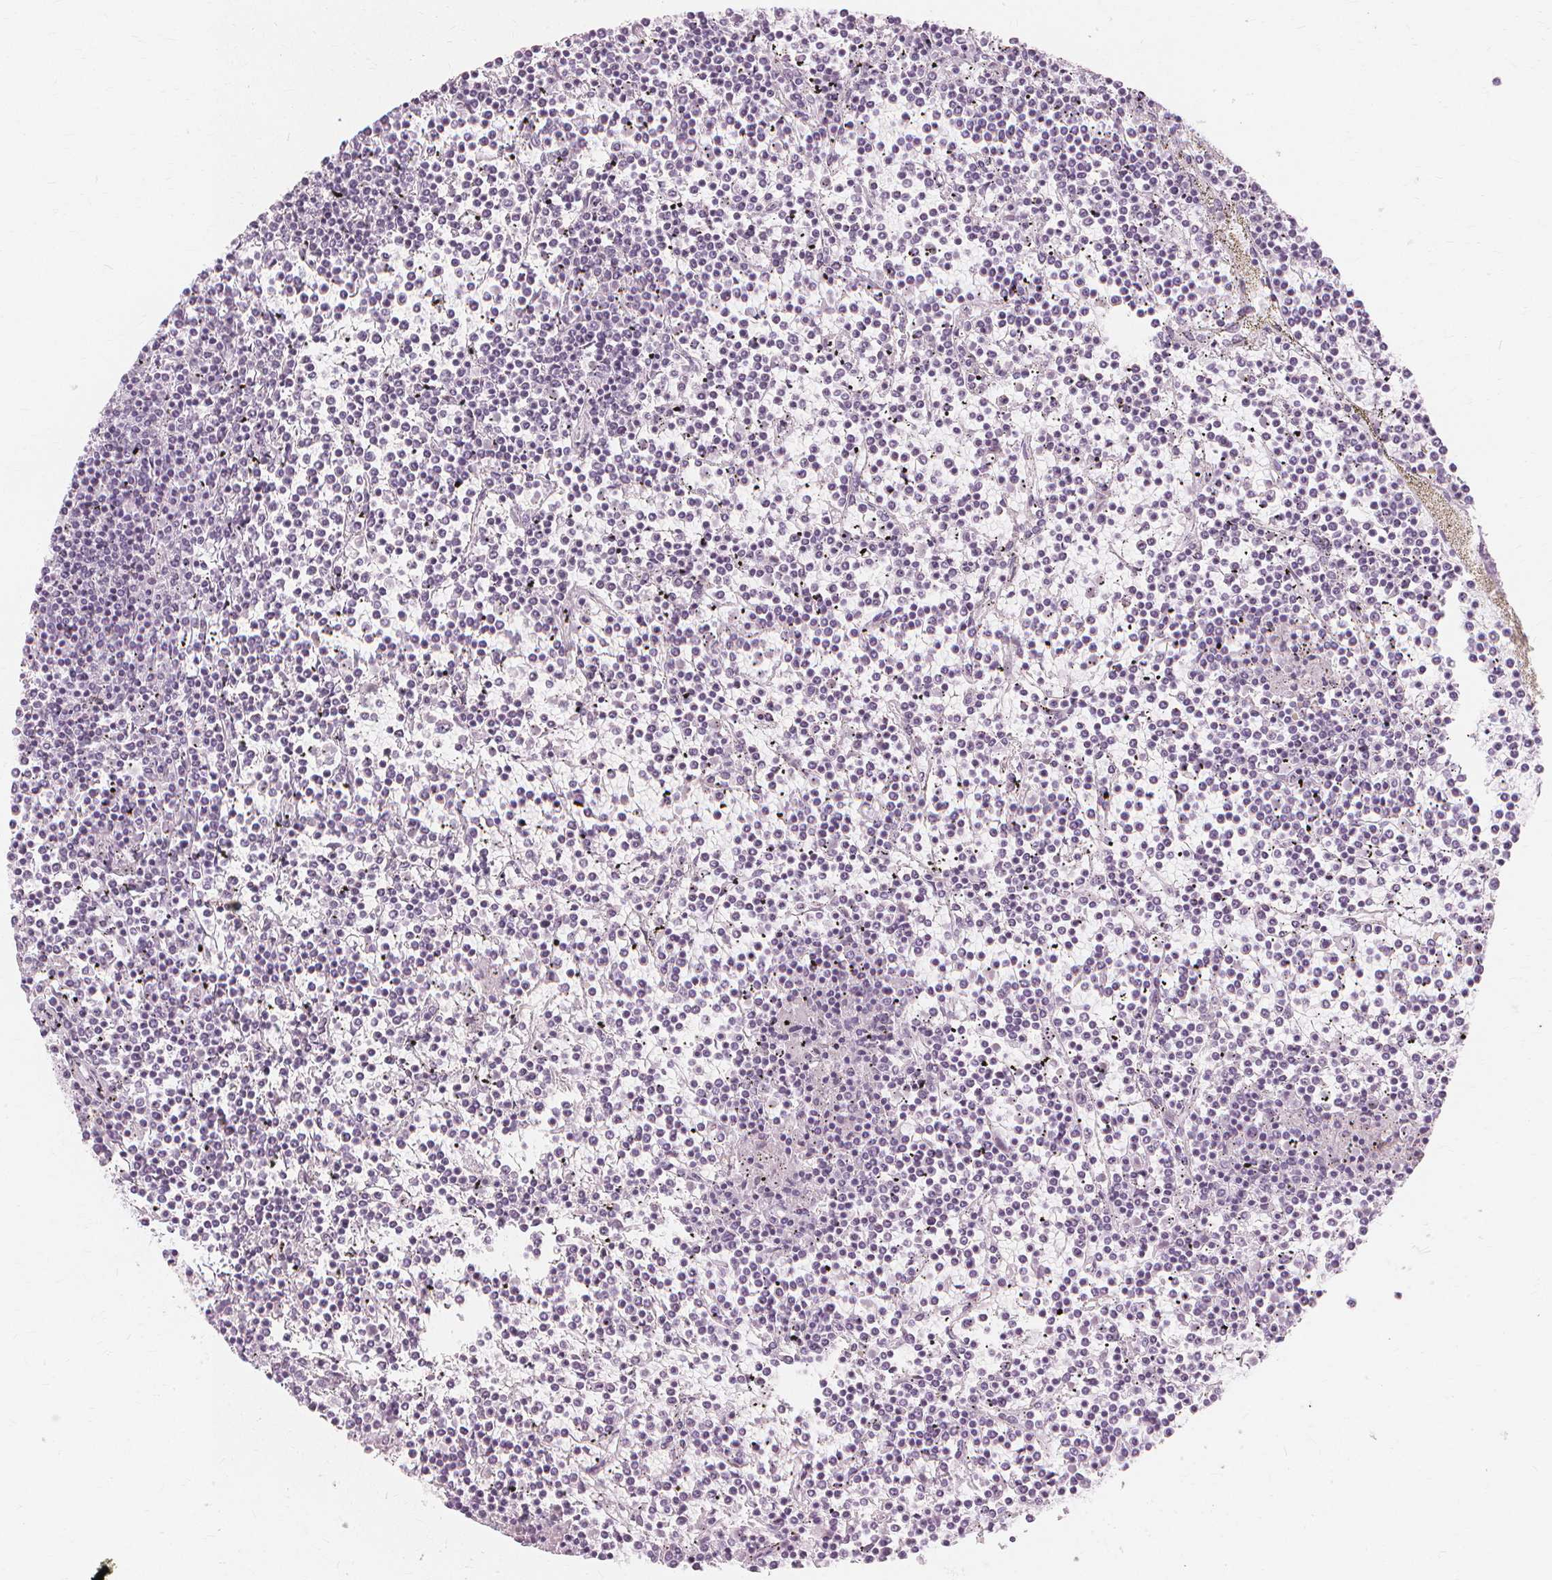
{"staining": {"intensity": "negative", "quantity": "none", "location": "none"}, "tissue": "lymphoma", "cell_type": "Tumor cells", "image_type": "cancer", "snomed": [{"axis": "morphology", "description": "Malignant lymphoma, non-Hodgkin's type, Low grade"}, {"axis": "topography", "description": "Spleen"}], "caption": "IHC micrograph of human lymphoma stained for a protein (brown), which displays no staining in tumor cells.", "gene": "TFF1", "patient": {"sex": "female", "age": 19}}